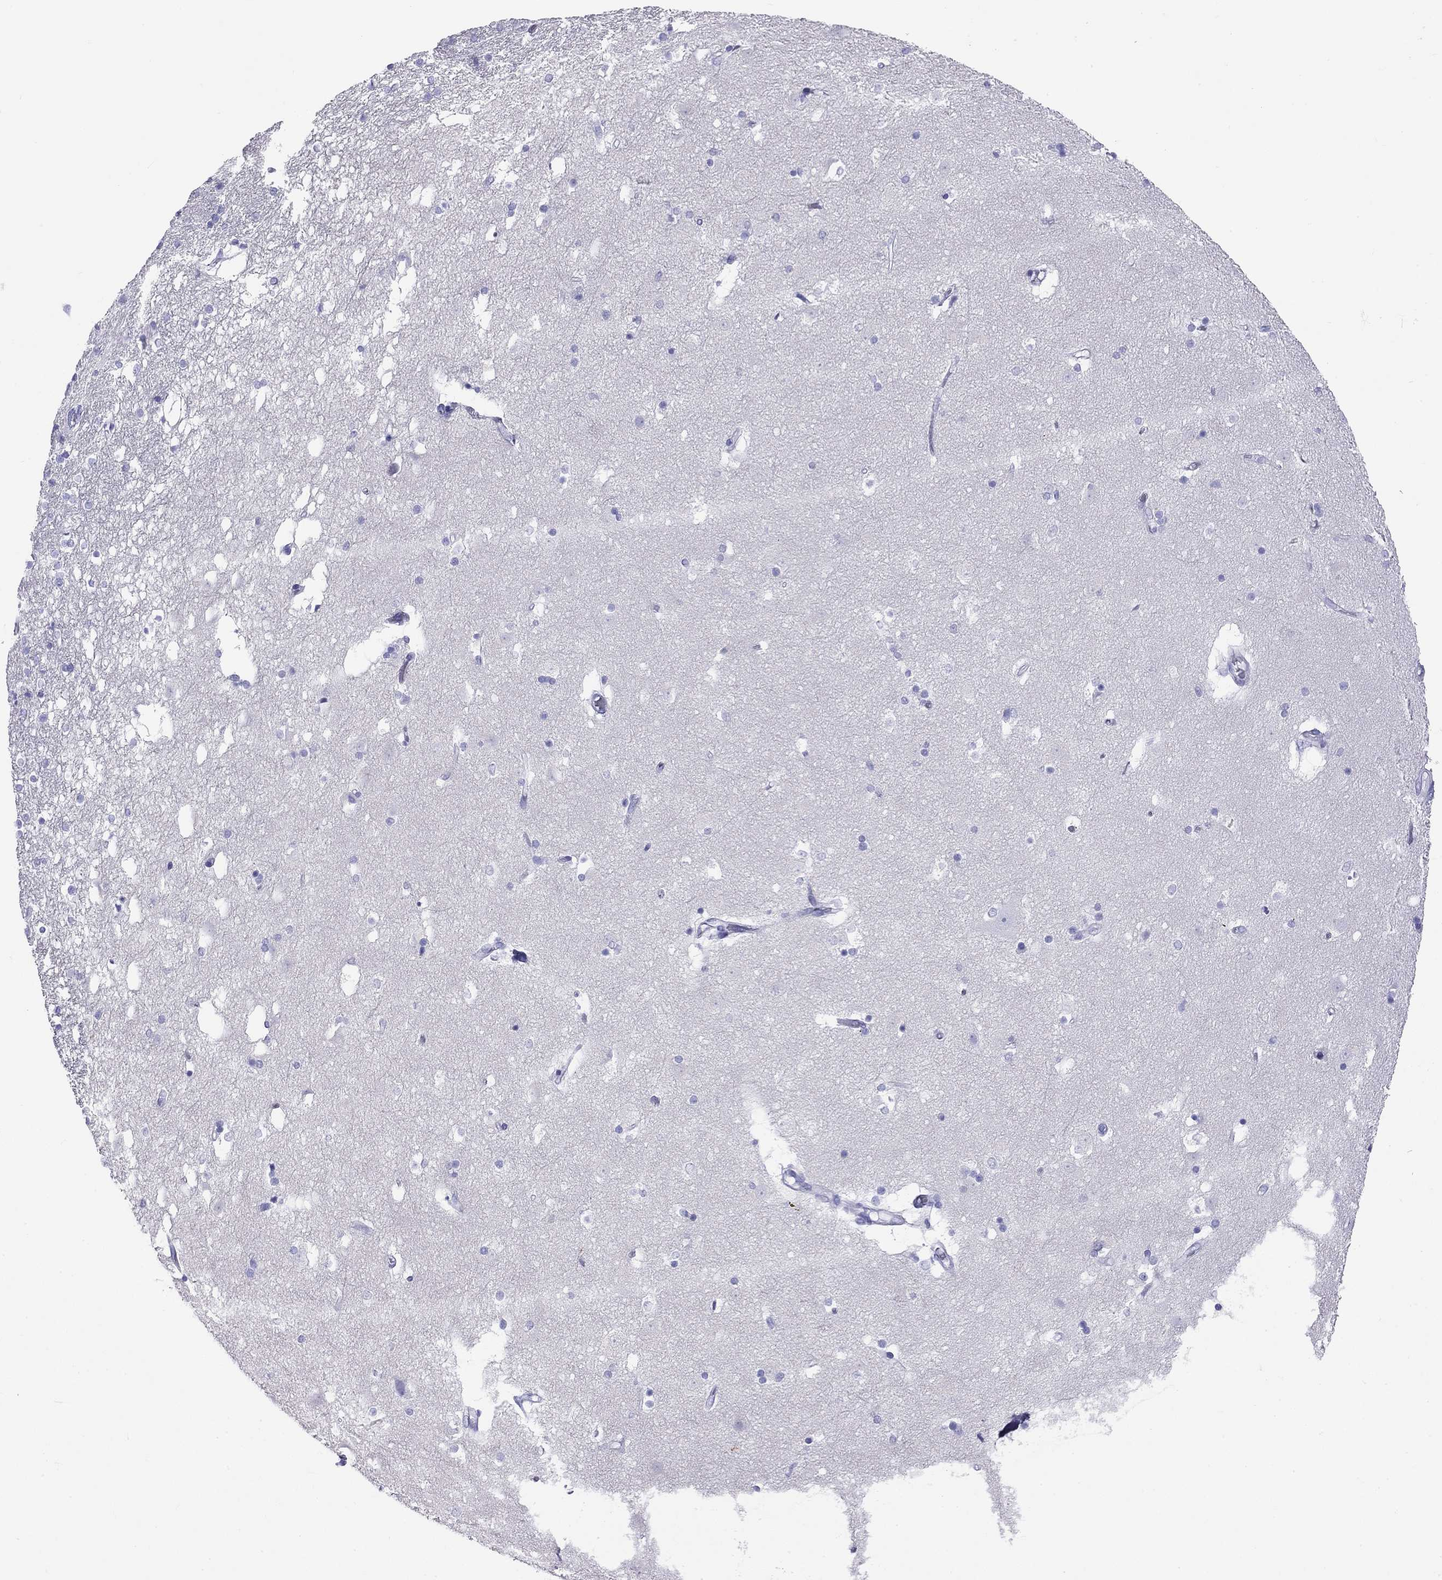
{"staining": {"intensity": "negative", "quantity": "none", "location": "none"}, "tissue": "caudate", "cell_type": "Glial cells", "image_type": "normal", "snomed": [{"axis": "morphology", "description": "Normal tissue, NOS"}, {"axis": "topography", "description": "Lateral ventricle wall"}], "caption": "Micrograph shows no protein positivity in glial cells of benign caudate.", "gene": "HLA", "patient": {"sex": "male", "age": 51}}